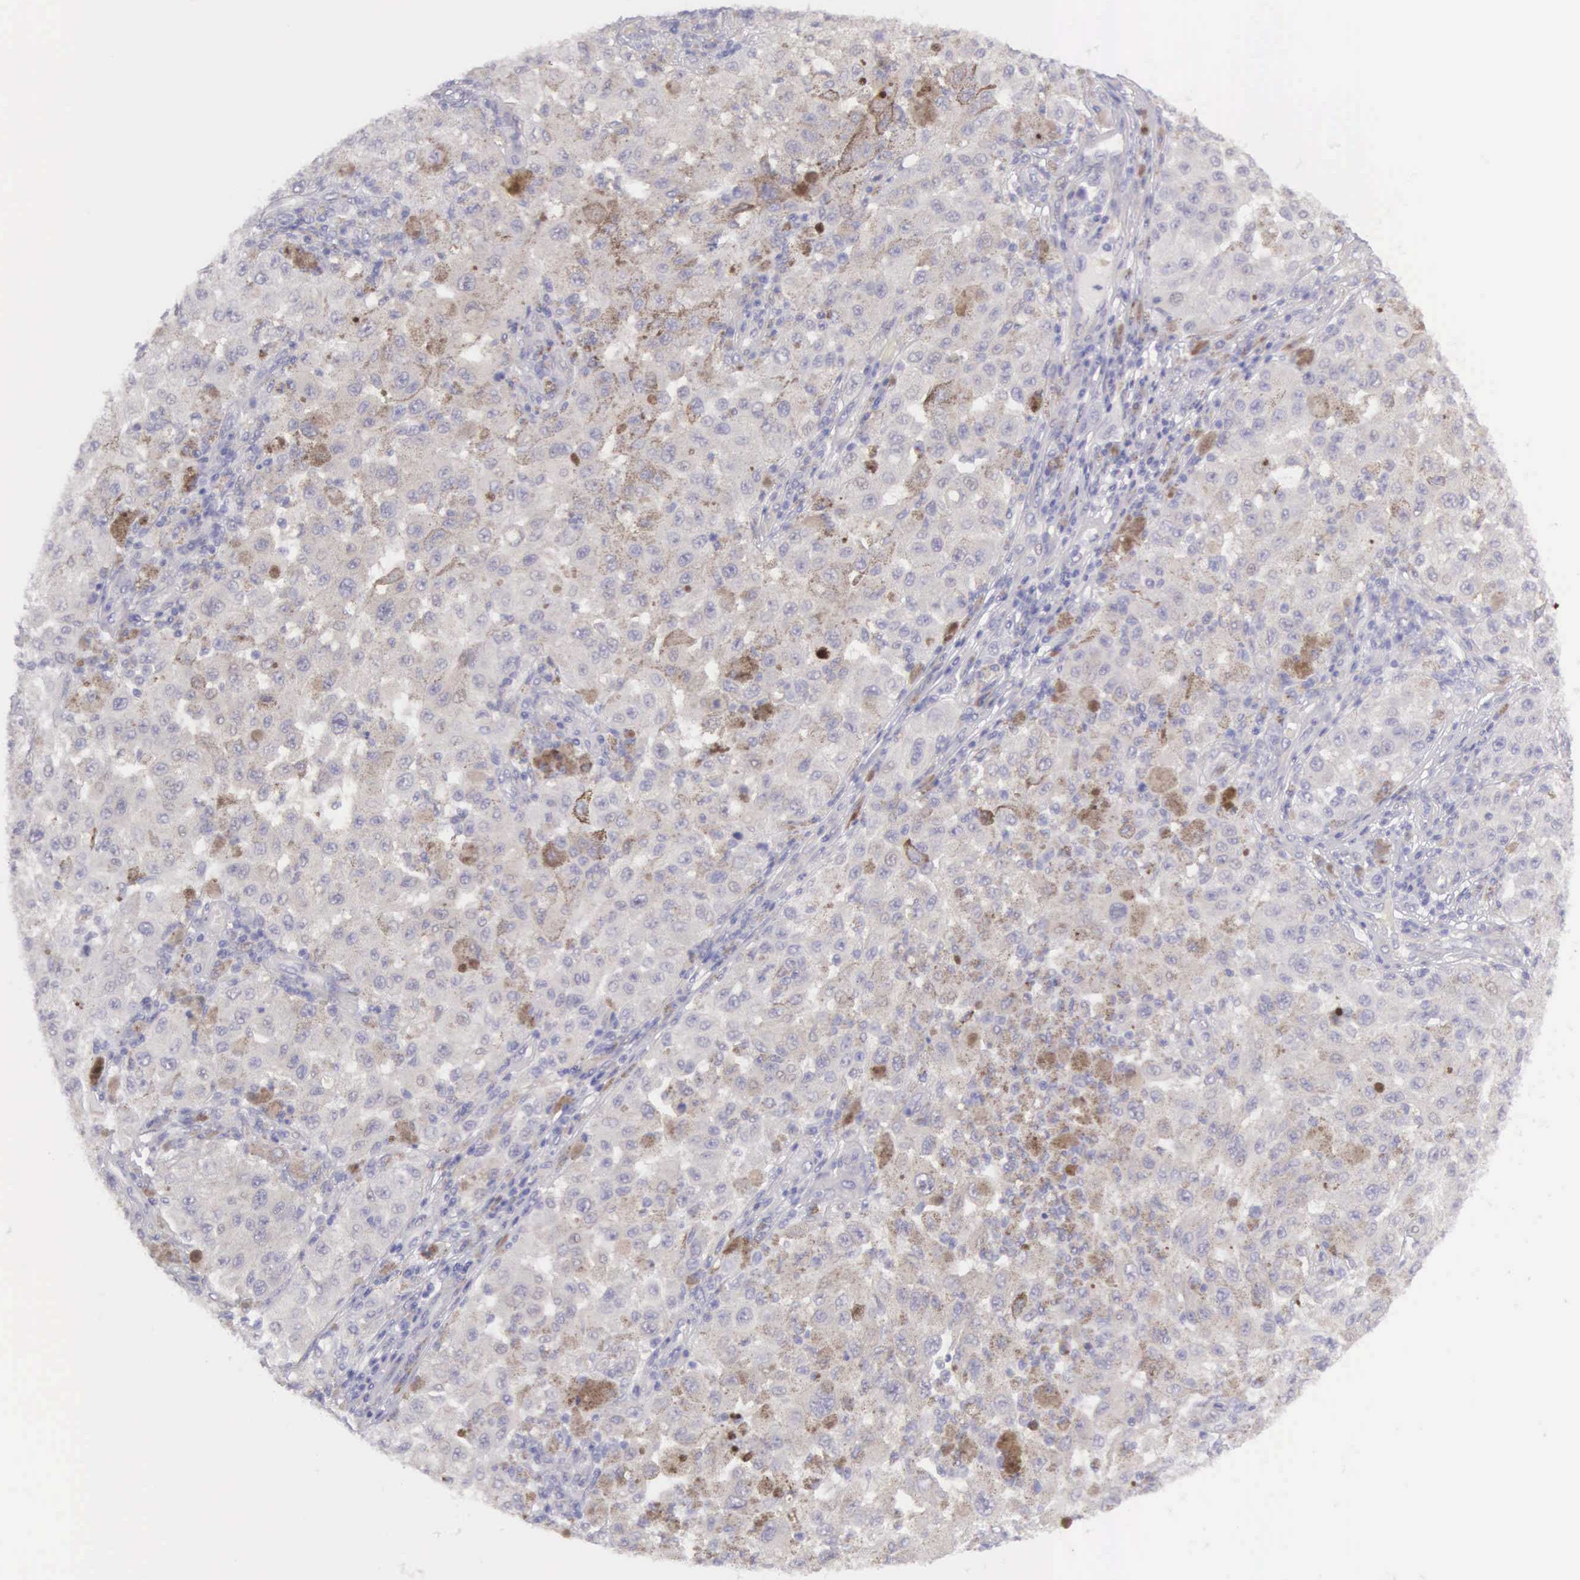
{"staining": {"intensity": "moderate", "quantity": "<25%", "location": "cytoplasmic/membranous"}, "tissue": "melanoma", "cell_type": "Tumor cells", "image_type": "cancer", "snomed": [{"axis": "morphology", "description": "Malignant melanoma, NOS"}, {"axis": "topography", "description": "Skin"}], "caption": "Immunohistochemistry of human malignant melanoma exhibits low levels of moderate cytoplasmic/membranous staining in about <25% of tumor cells.", "gene": "ARFGAP3", "patient": {"sex": "female", "age": 64}}